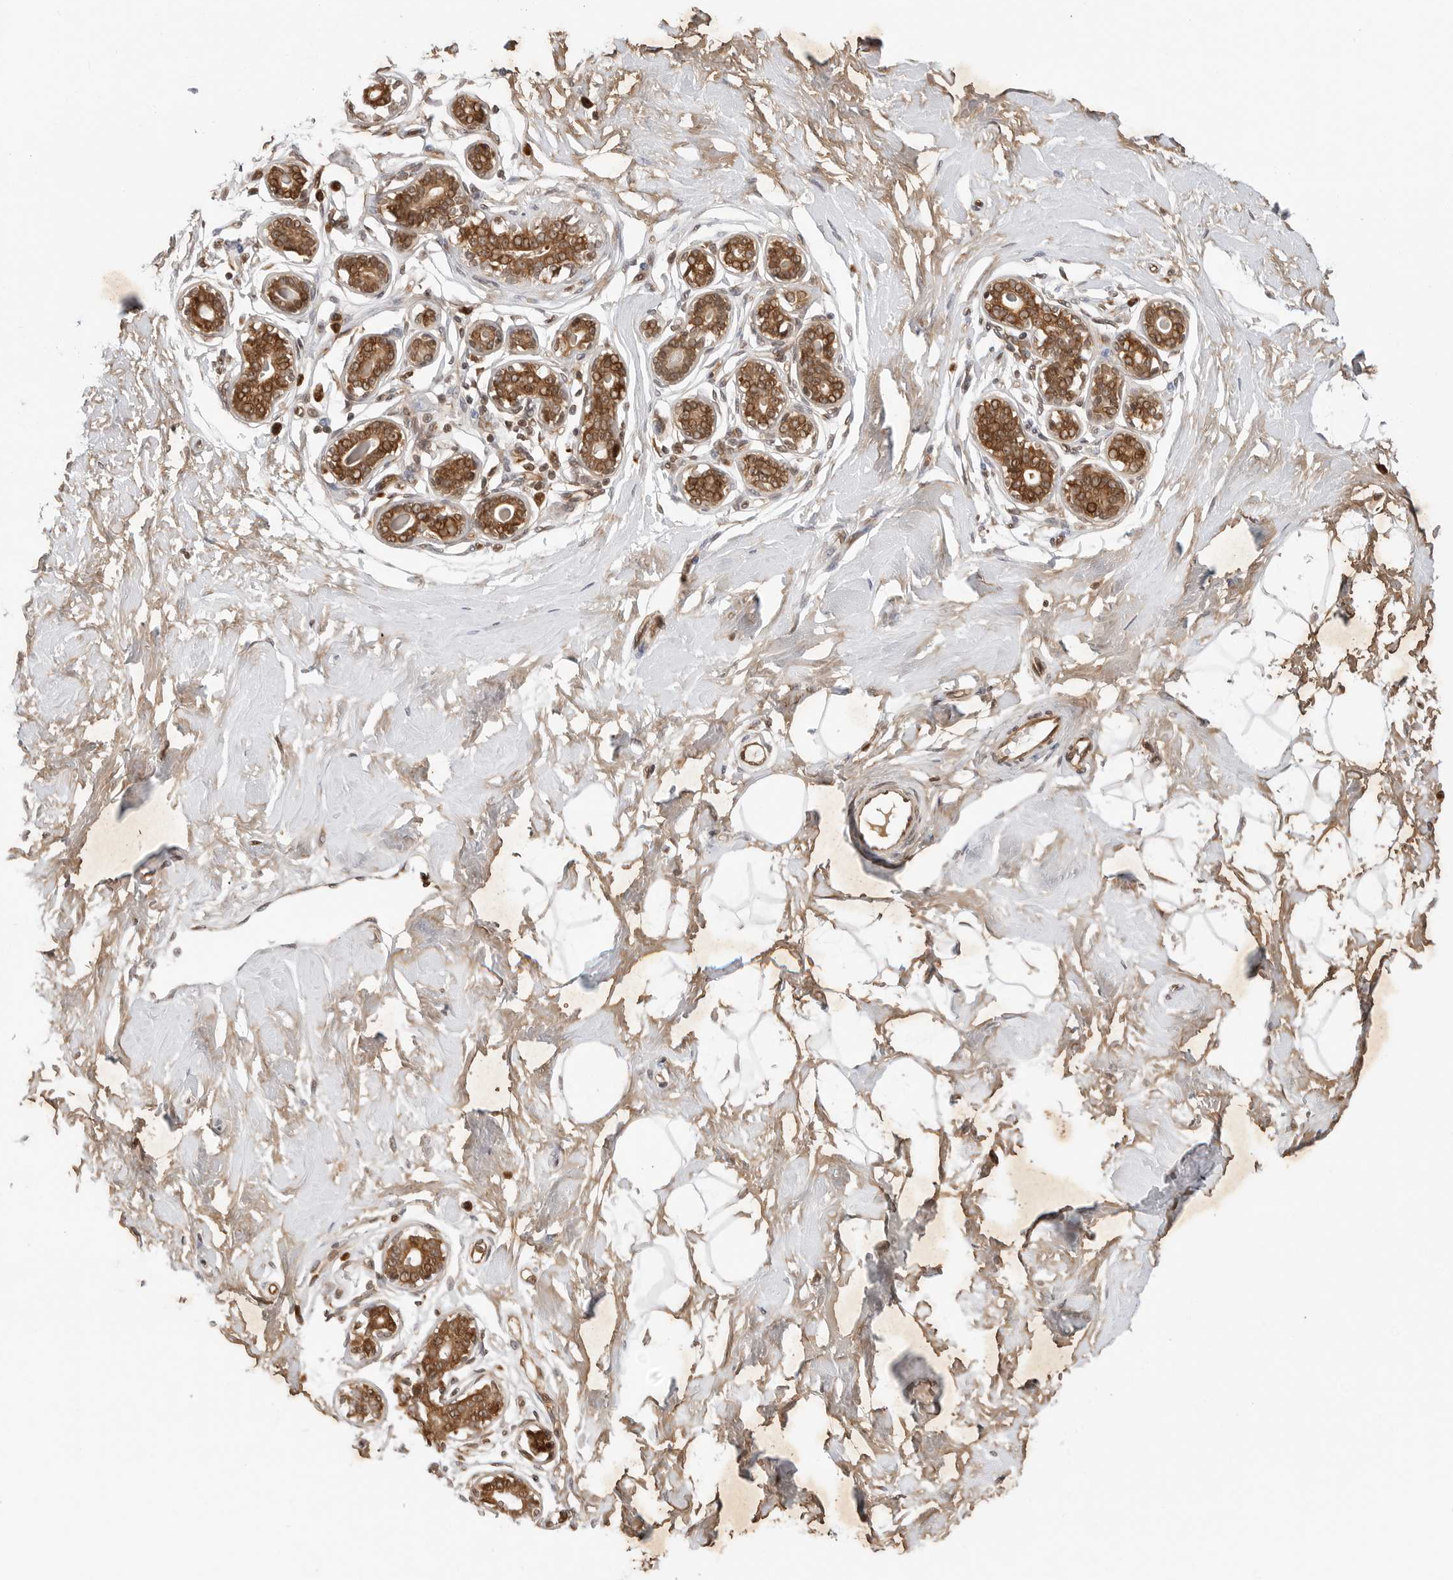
{"staining": {"intensity": "negative", "quantity": "none", "location": "none"}, "tissue": "breast", "cell_type": "Adipocytes", "image_type": "normal", "snomed": [{"axis": "morphology", "description": "Normal tissue, NOS"}, {"axis": "morphology", "description": "Adenoma, NOS"}, {"axis": "topography", "description": "Breast"}], "caption": "Adipocytes are negative for protein expression in unremarkable human breast. (DAB immunohistochemistry (IHC) with hematoxylin counter stain).", "gene": "TIPRL", "patient": {"sex": "female", "age": 23}}